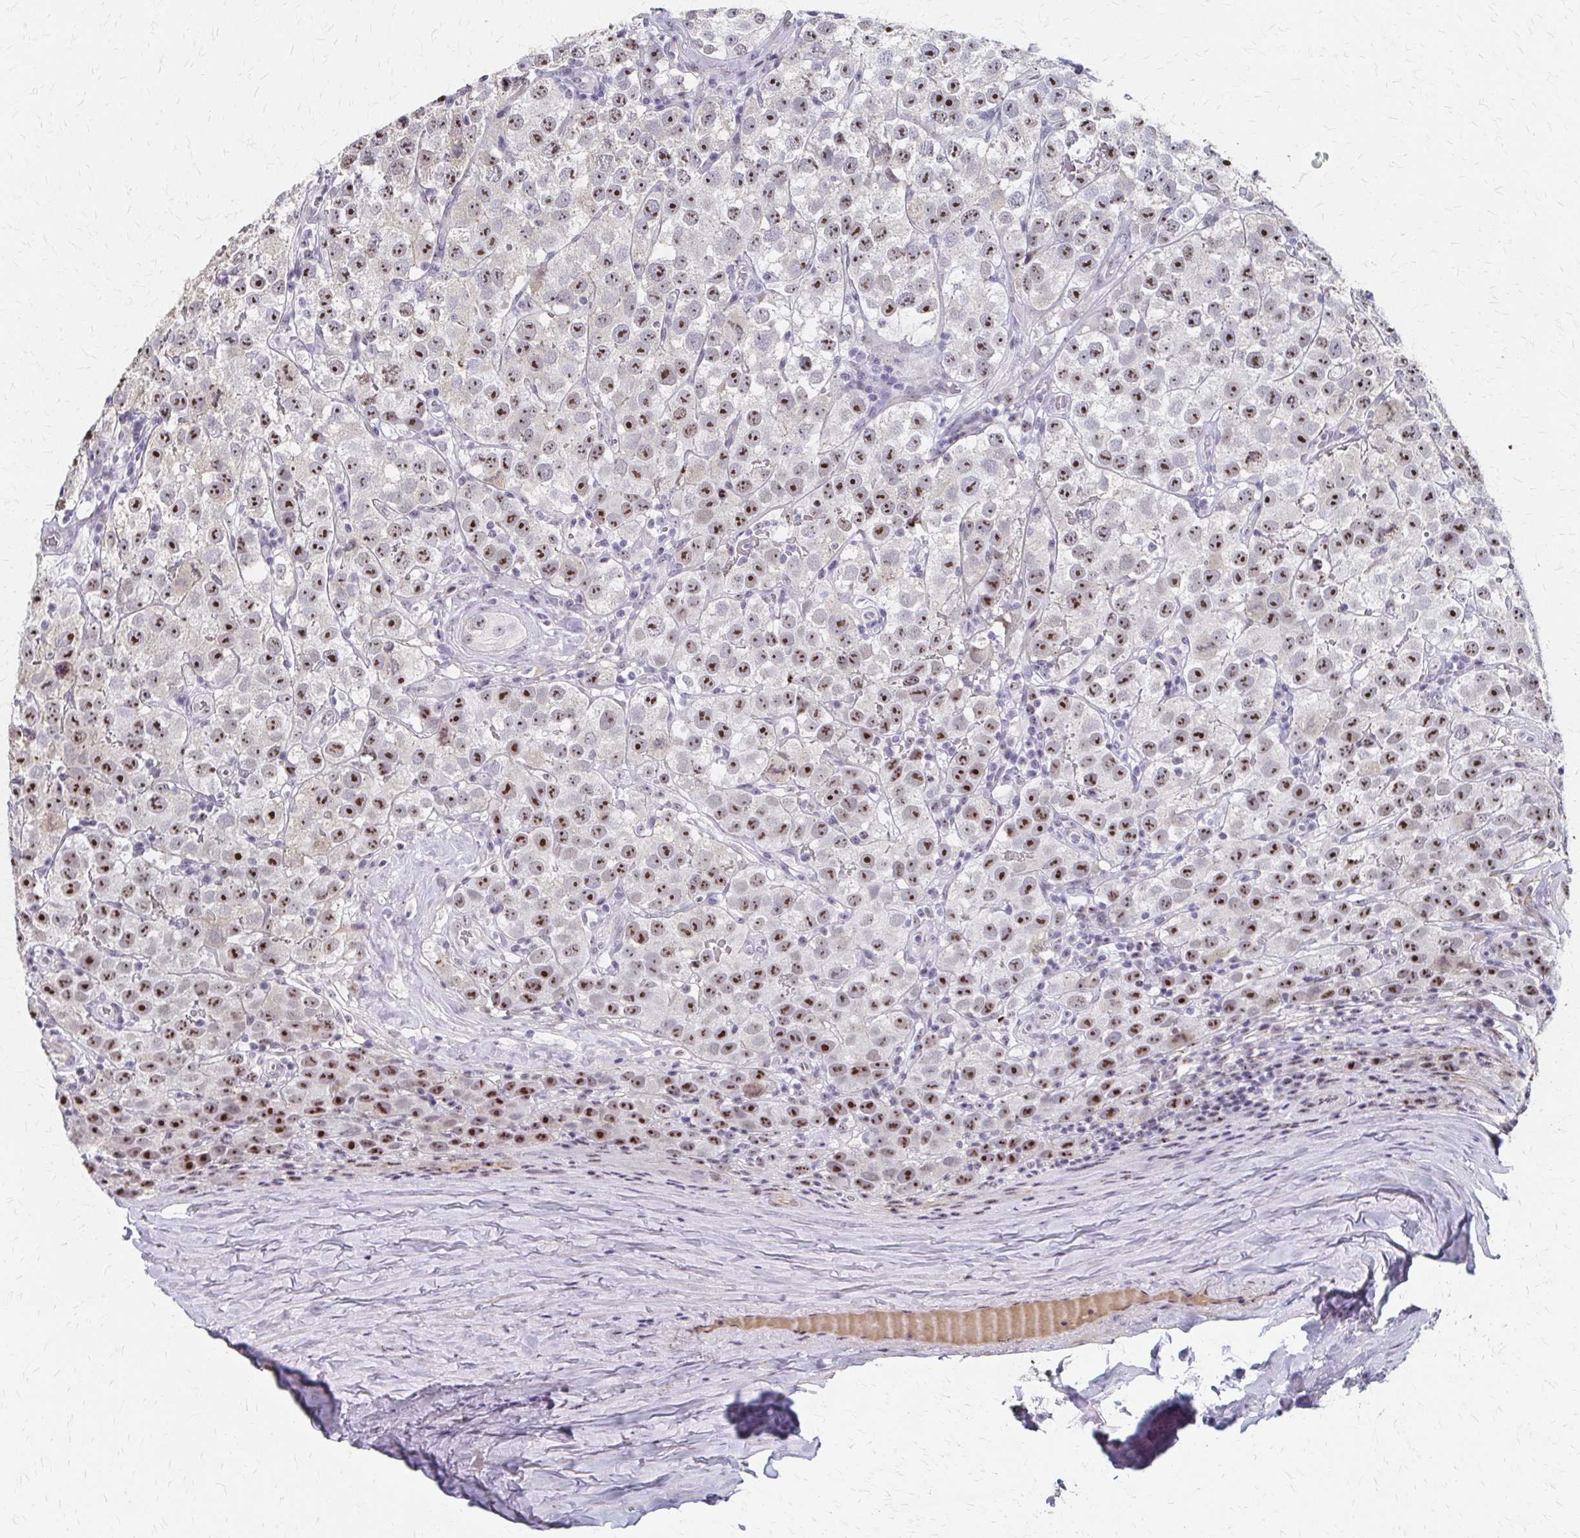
{"staining": {"intensity": "strong", "quantity": ">75%", "location": "nuclear"}, "tissue": "testis cancer", "cell_type": "Tumor cells", "image_type": "cancer", "snomed": [{"axis": "morphology", "description": "Seminoma, NOS"}, {"axis": "topography", "description": "Testis"}], "caption": "Brown immunohistochemical staining in testis cancer exhibits strong nuclear expression in about >75% of tumor cells. The staining was performed using DAB to visualize the protein expression in brown, while the nuclei were stained in blue with hematoxylin (Magnification: 20x).", "gene": "PES1", "patient": {"sex": "male", "age": 34}}